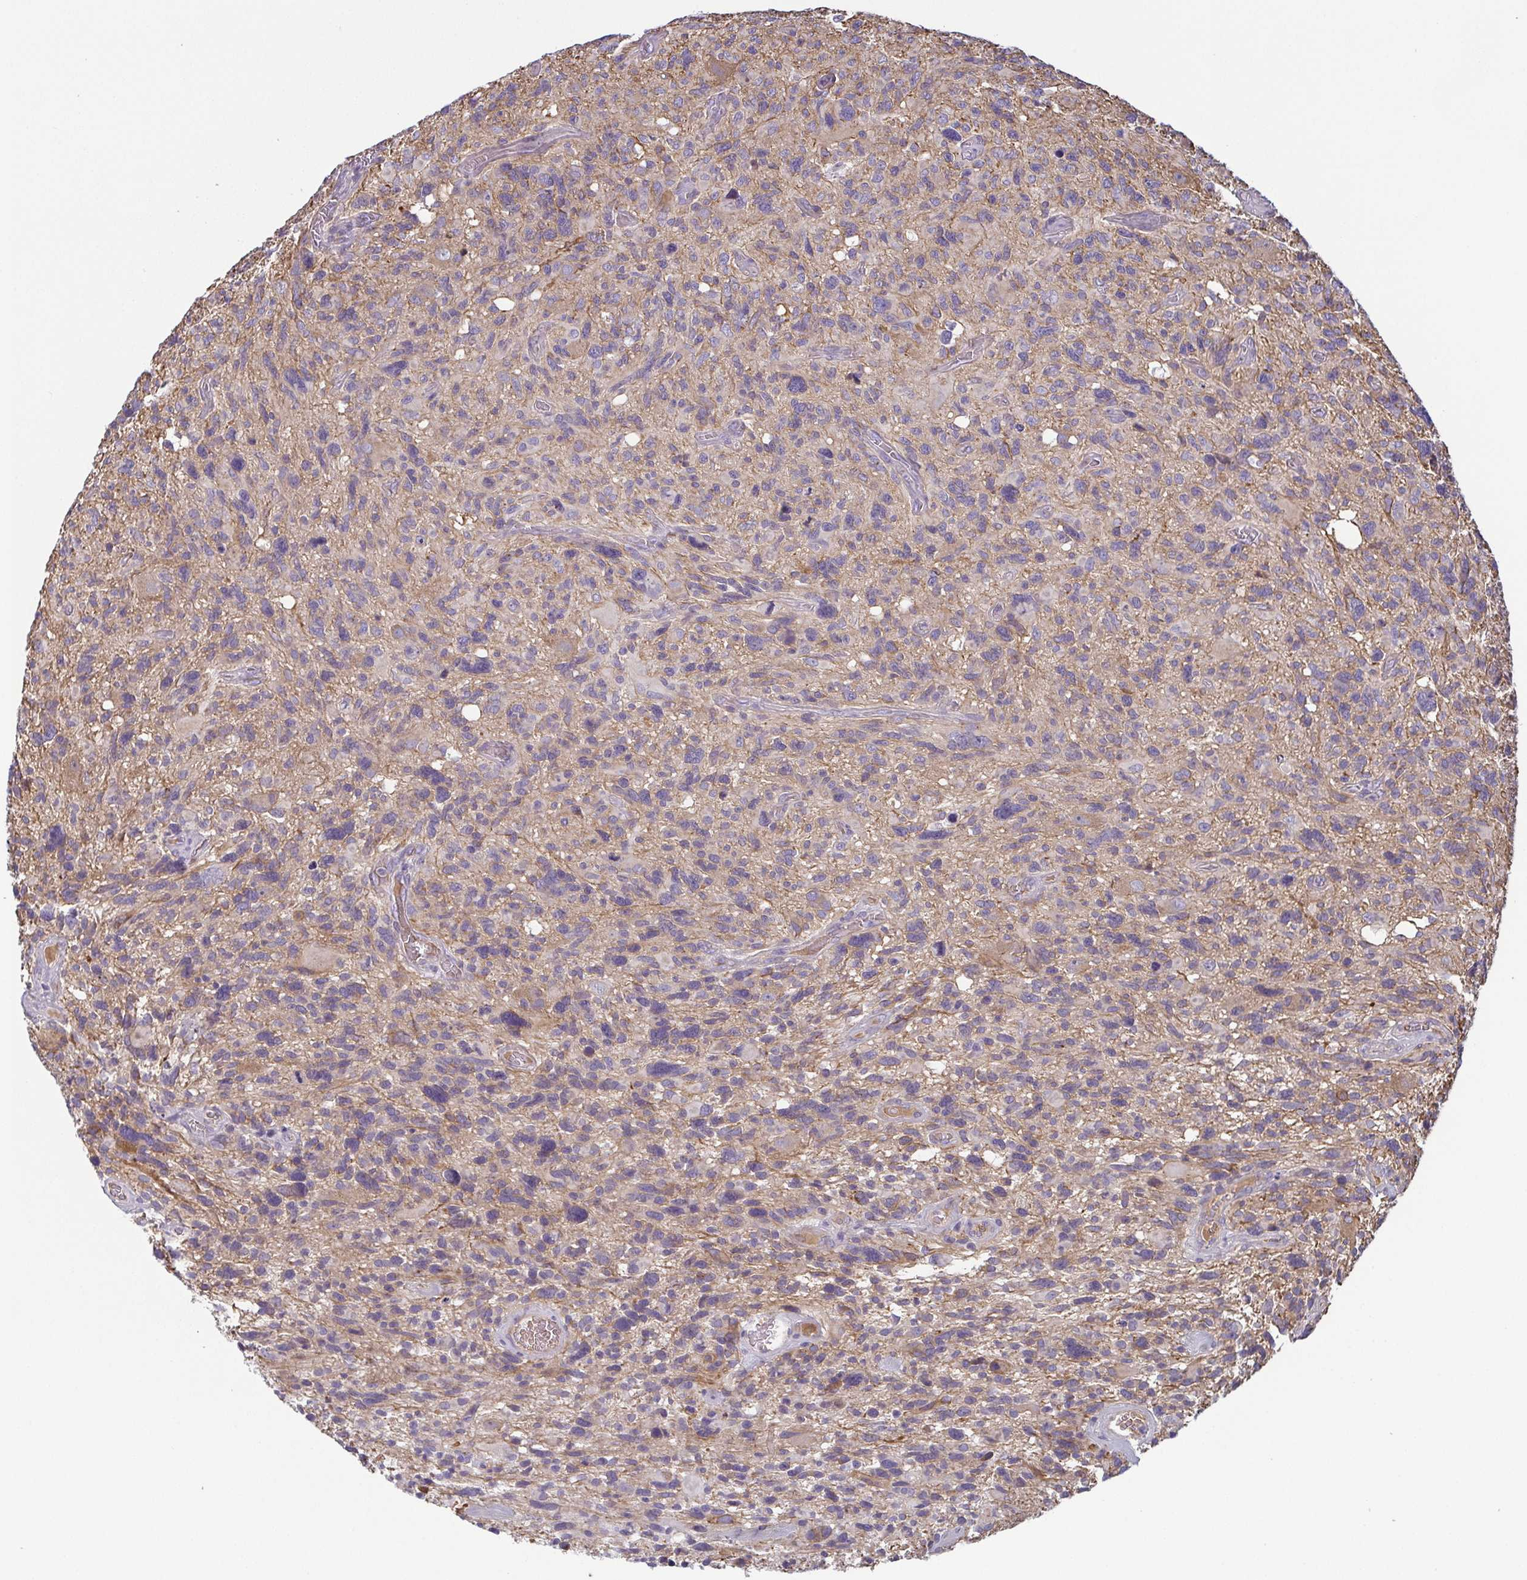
{"staining": {"intensity": "negative", "quantity": "none", "location": "none"}, "tissue": "glioma", "cell_type": "Tumor cells", "image_type": "cancer", "snomed": [{"axis": "morphology", "description": "Glioma, malignant, High grade"}, {"axis": "topography", "description": "Brain"}], "caption": "Tumor cells are negative for protein expression in human glioma.", "gene": "ECM1", "patient": {"sex": "male", "age": 49}}